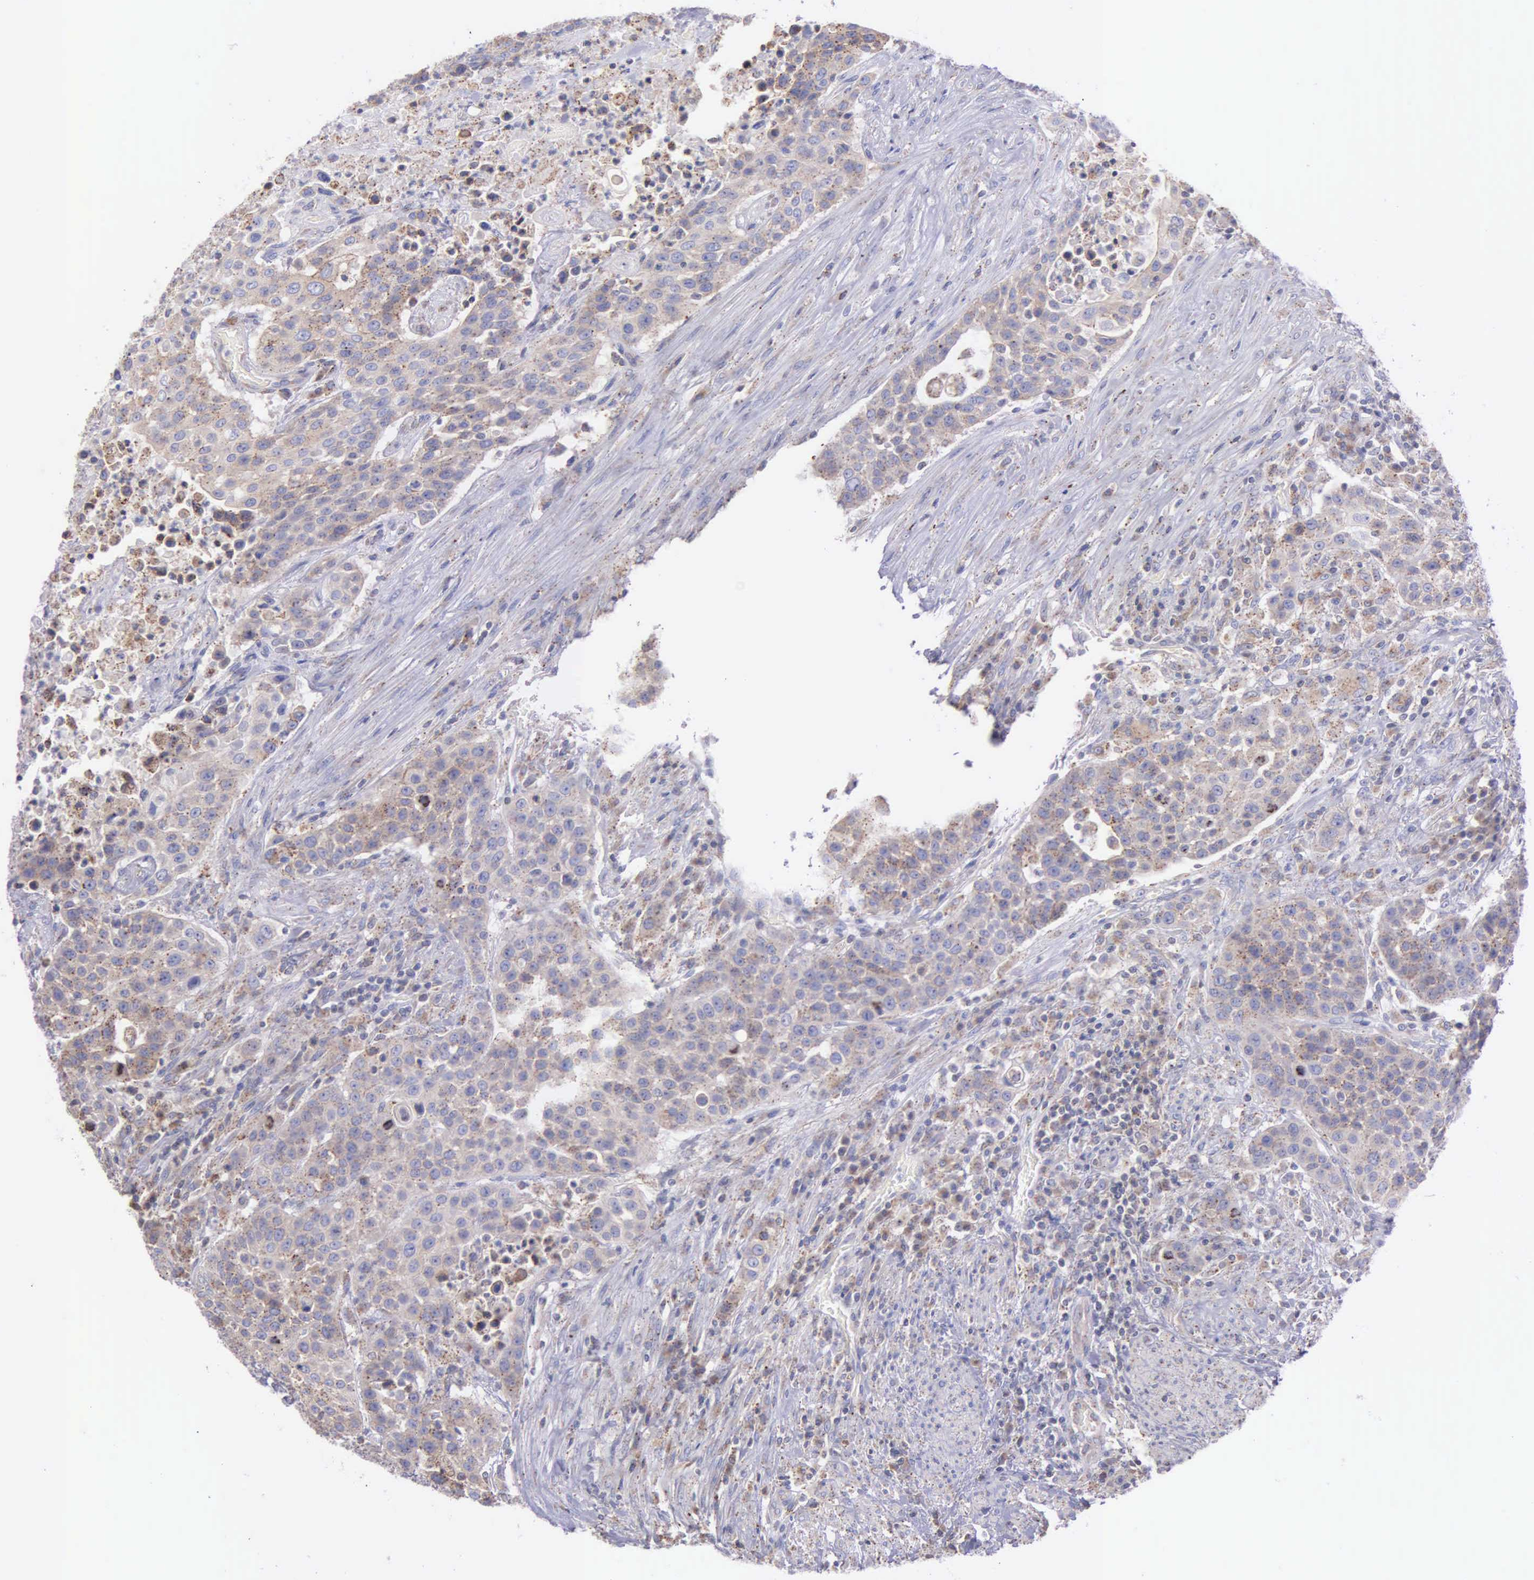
{"staining": {"intensity": "weak", "quantity": ">75%", "location": "cytoplasmic/membranous"}, "tissue": "urothelial cancer", "cell_type": "Tumor cells", "image_type": "cancer", "snomed": [{"axis": "morphology", "description": "Urothelial carcinoma, High grade"}, {"axis": "topography", "description": "Urinary bladder"}], "caption": "High-magnification brightfield microscopy of urothelial carcinoma (high-grade) stained with DAB (3,3'-diaminobenzidine) (brown) and counterstained with hematoxylin (blue). tumor cells exhibit weak cytoplasmic/membranous positivity is seen in approximately>75% of cells. Immunohistochemistry (ihc) stains the protein of interest in brown and the nuclei are stained blue.", "gene": "MIA2", "patient": {"sex": "male", "age": 74}}